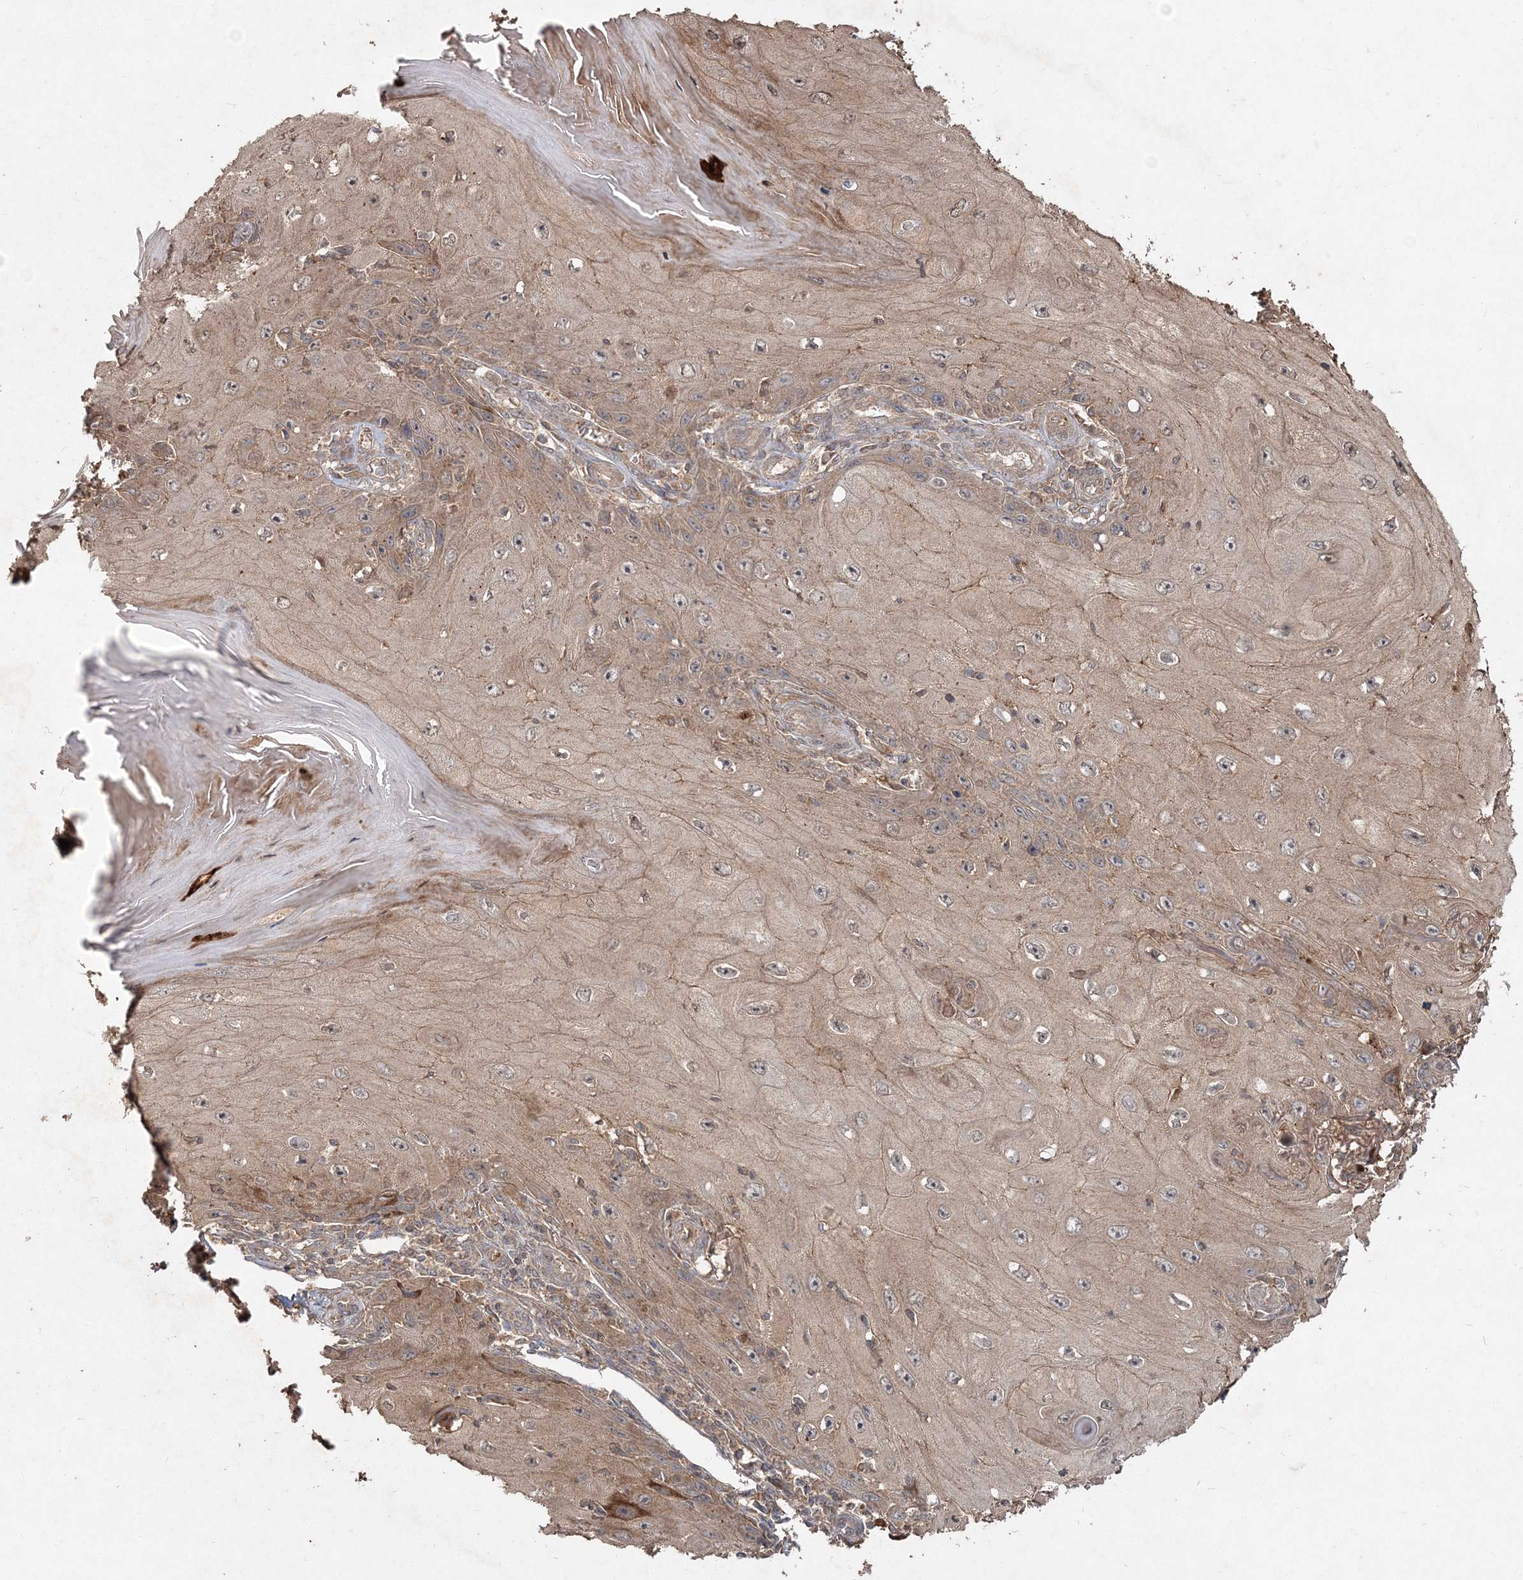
{"staining": {"intensity": "weak", "quantity": ">75%", "location": "cytoplasmic/membranous"}, "tissue": "skin cancer", "cell_type": "Tumor cells", "image_type": "cancer", "snomed": [{"axis": "morphology", "description": "Squamous cell carcinoma, NOS"}, {"axis": "topography", "description": "Skin"}], "caption": "A brown stain labels weak cytoplasmic/membranous positivity of a protein in skin squamous cell carcinoma tumor cells. (brown staining indicates protein expression, while blue staining denotes nuclei).", "gene": "SPRY1", "patient": {"sex": "female", "age": 73}}